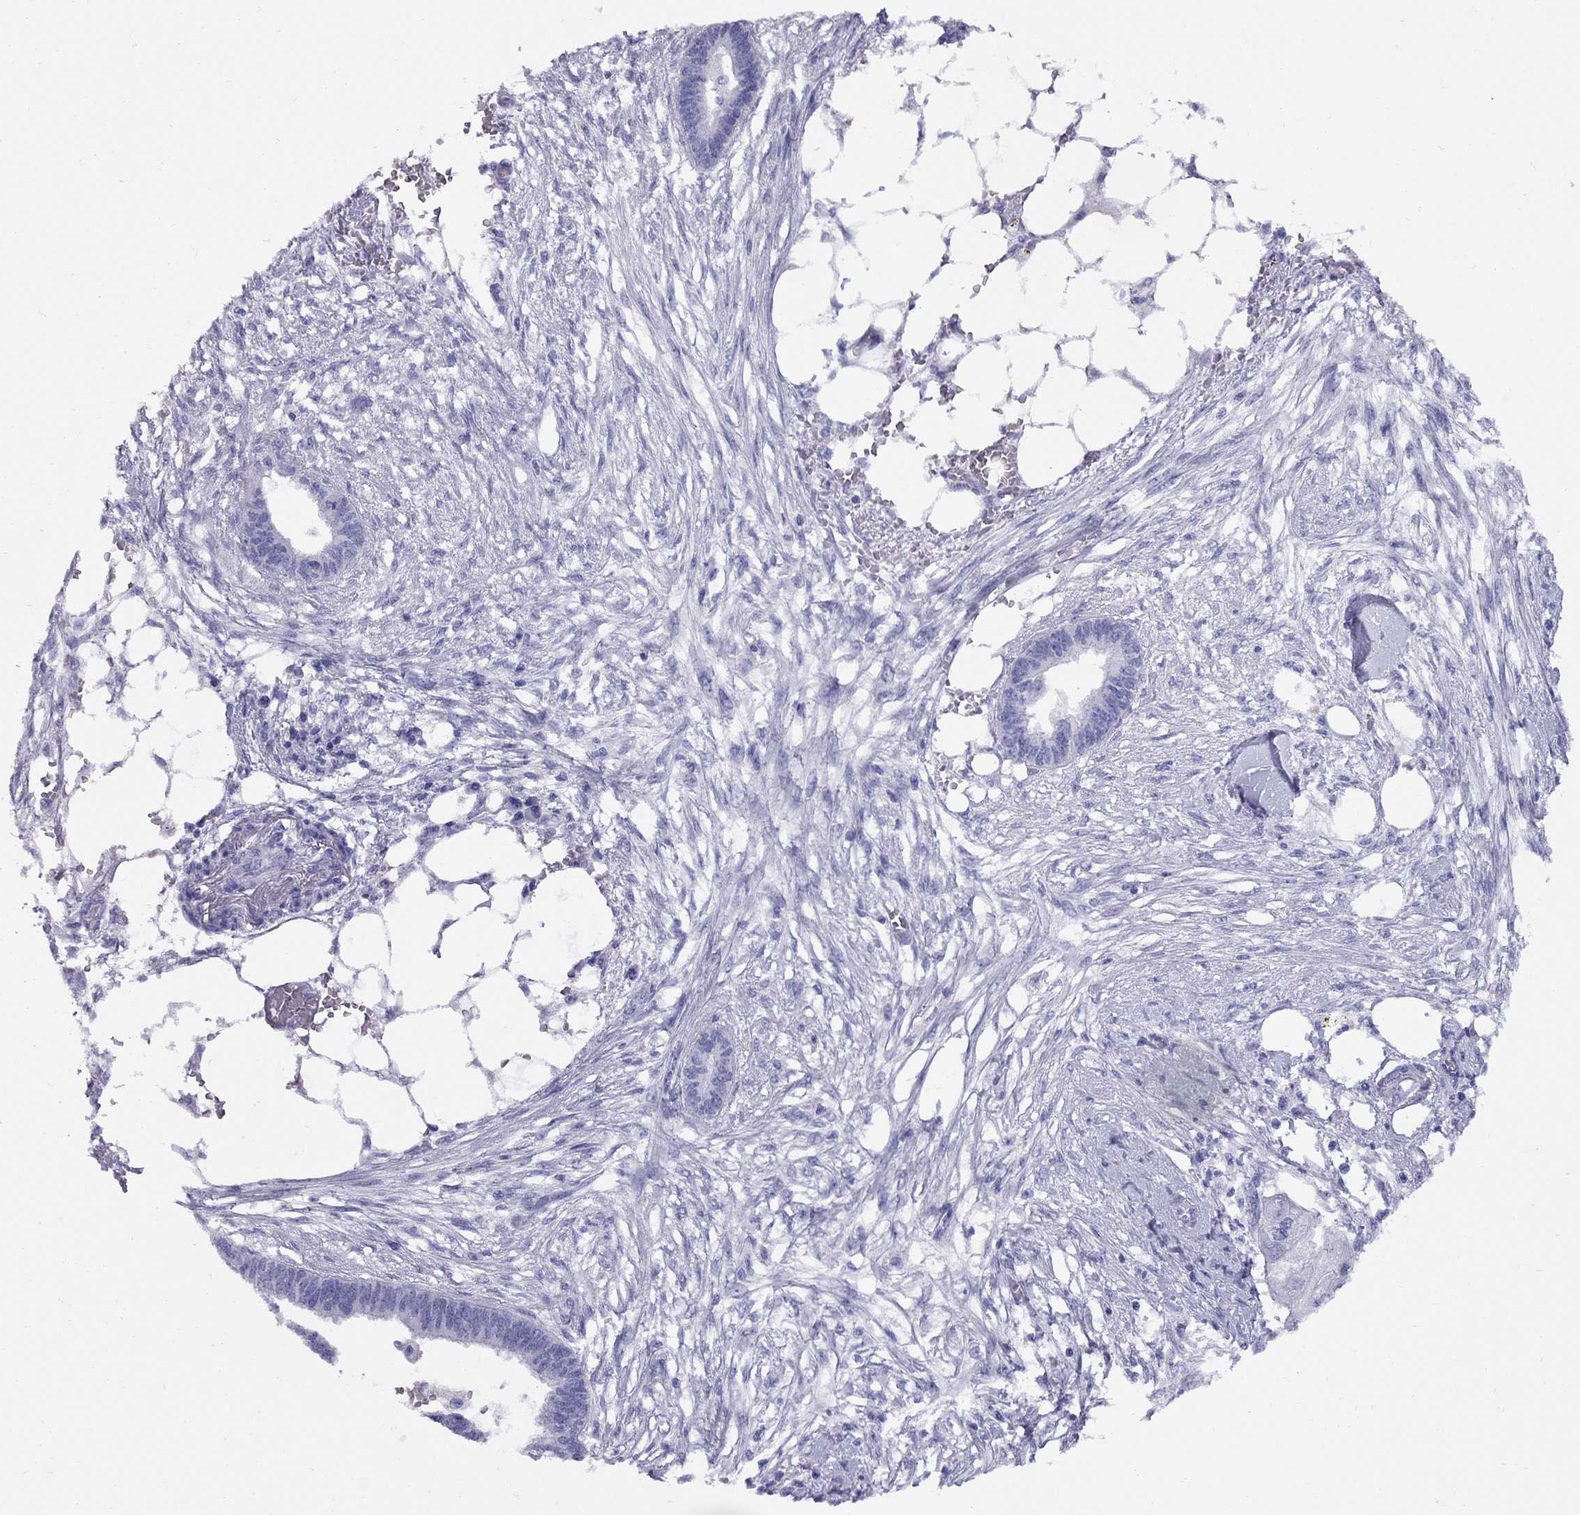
{"staining": {"intensity": "negative", "quantity": "none", "location": "none"}, "tissue": "endometrial cancer", "cell_type": "Tumor cells", "image_type": "cancer", "snomed": [{"axis": "morphology", "description": "Adenocarcinoma, NOS"}, {"axis": "morphology", "description": "Adenocarcinoma, metastatic, NOS"}, {"axis": "topography", "description": "Adipose tissue"}, {"axis": "topography", "description": "Endometrium"}], "caption": "DAB (3,3'-diaminobenzidine) immunohistochemical staining of human endometrial cancer displays no significant expression in tumor cells. (Stains: DAB (3,3'-diaminobenzidine) IHC with hematoxylin counter stain, Microscopy: brightfield microscopy at high magnification).", "gene": "AVPR1B", "patient": {"sex": "female", "age": 67}}